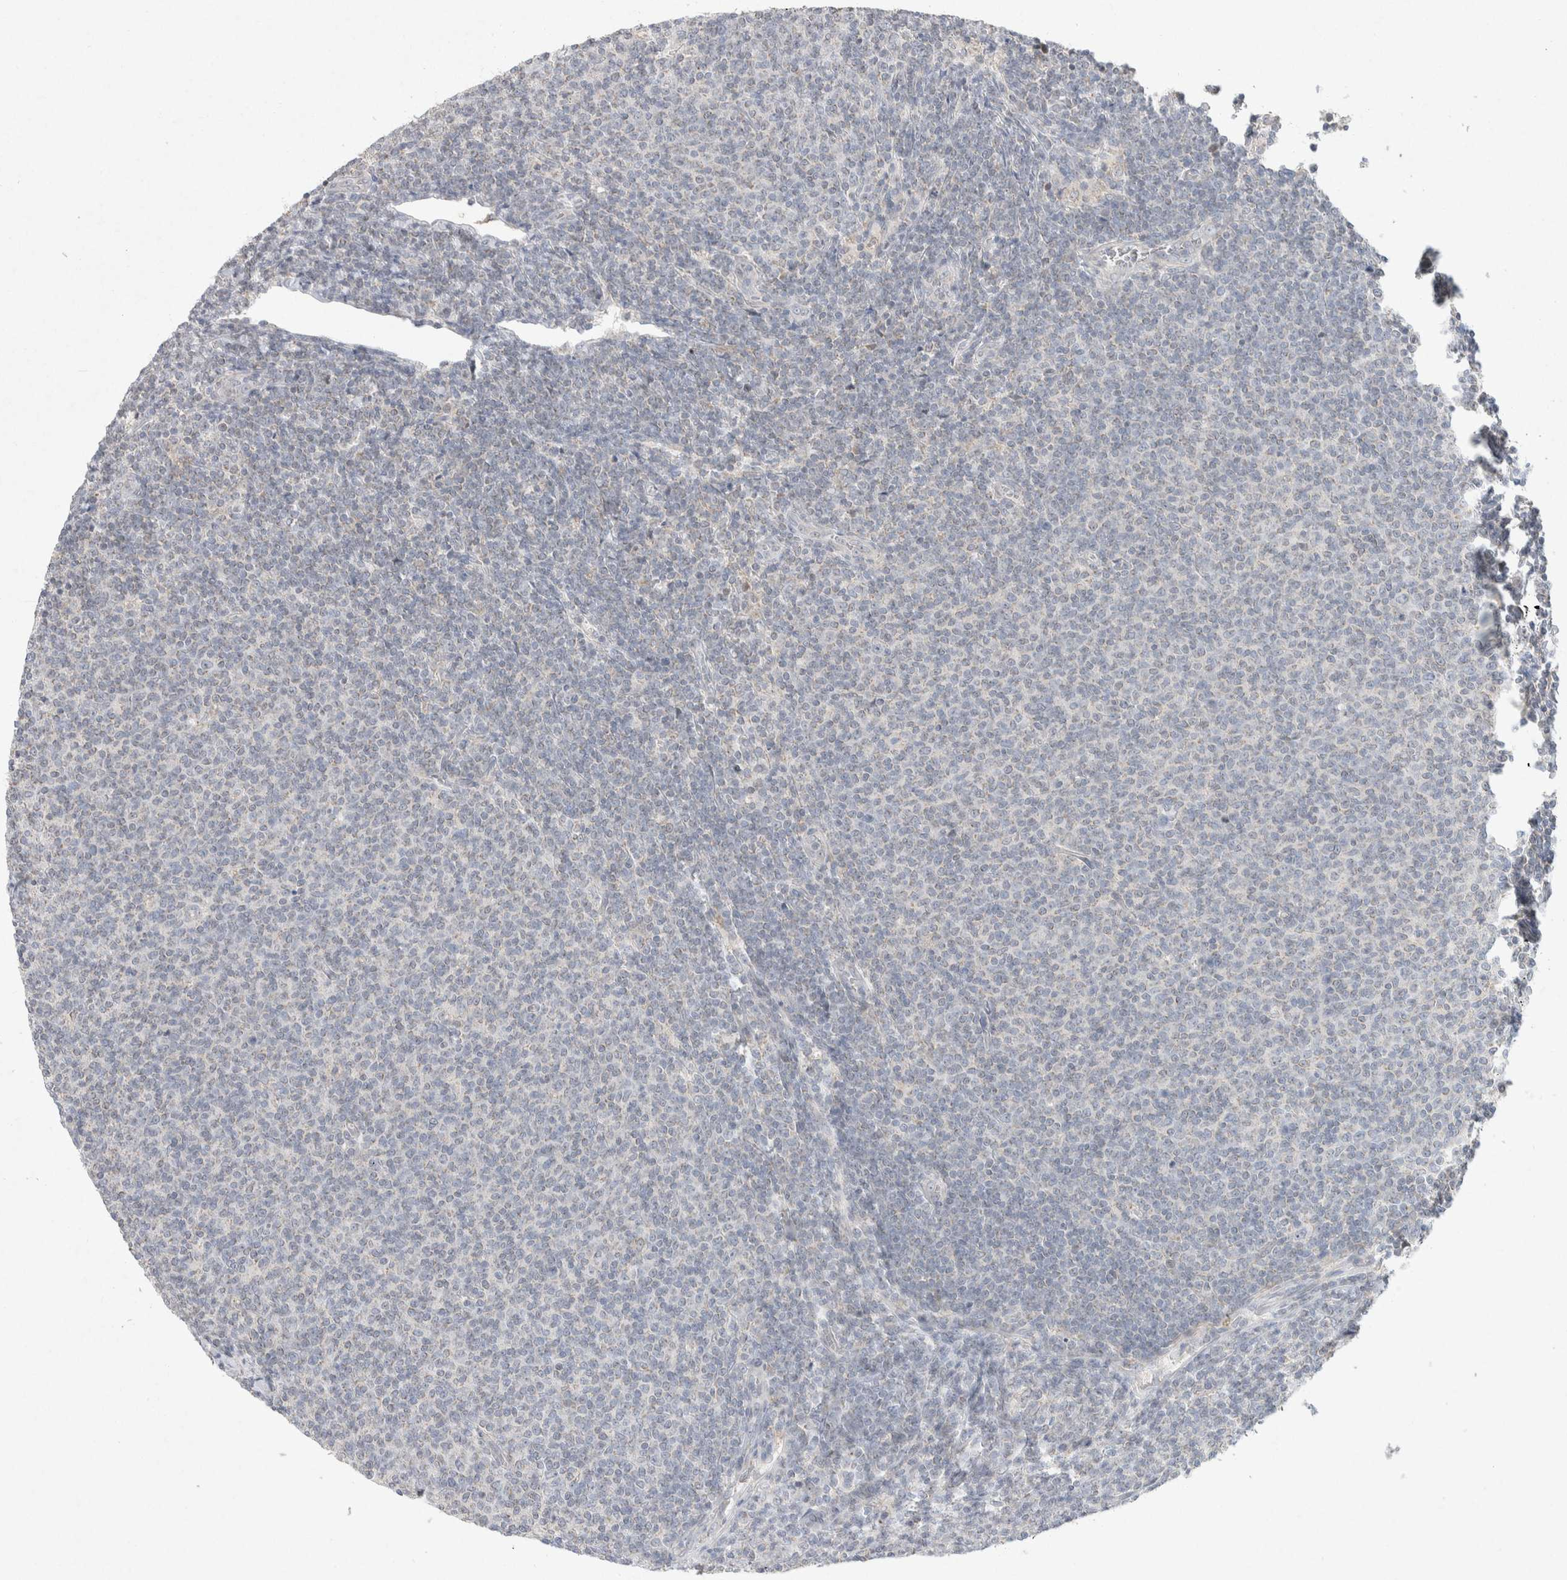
{"staining": {"intensity": "negative", "quantity": "none", "location": "none"}, "tissue": "lymphoma", "cell_type": "Tumor cells", "image_type": "cancer", "snomed": [{"axis": "morphology", "description": "Malignant lymphoma, non-Hodgkin's type, Low grade"}, {"axis": "topography", "description": "Lymph node"}], "caption": "Tumor cells are negative for protein expression in human malignant lymphoma, non-Hodgkin's type (low-grade).", "gene": "CMTM4", "patient": {"sex": "male", "age": 66}}